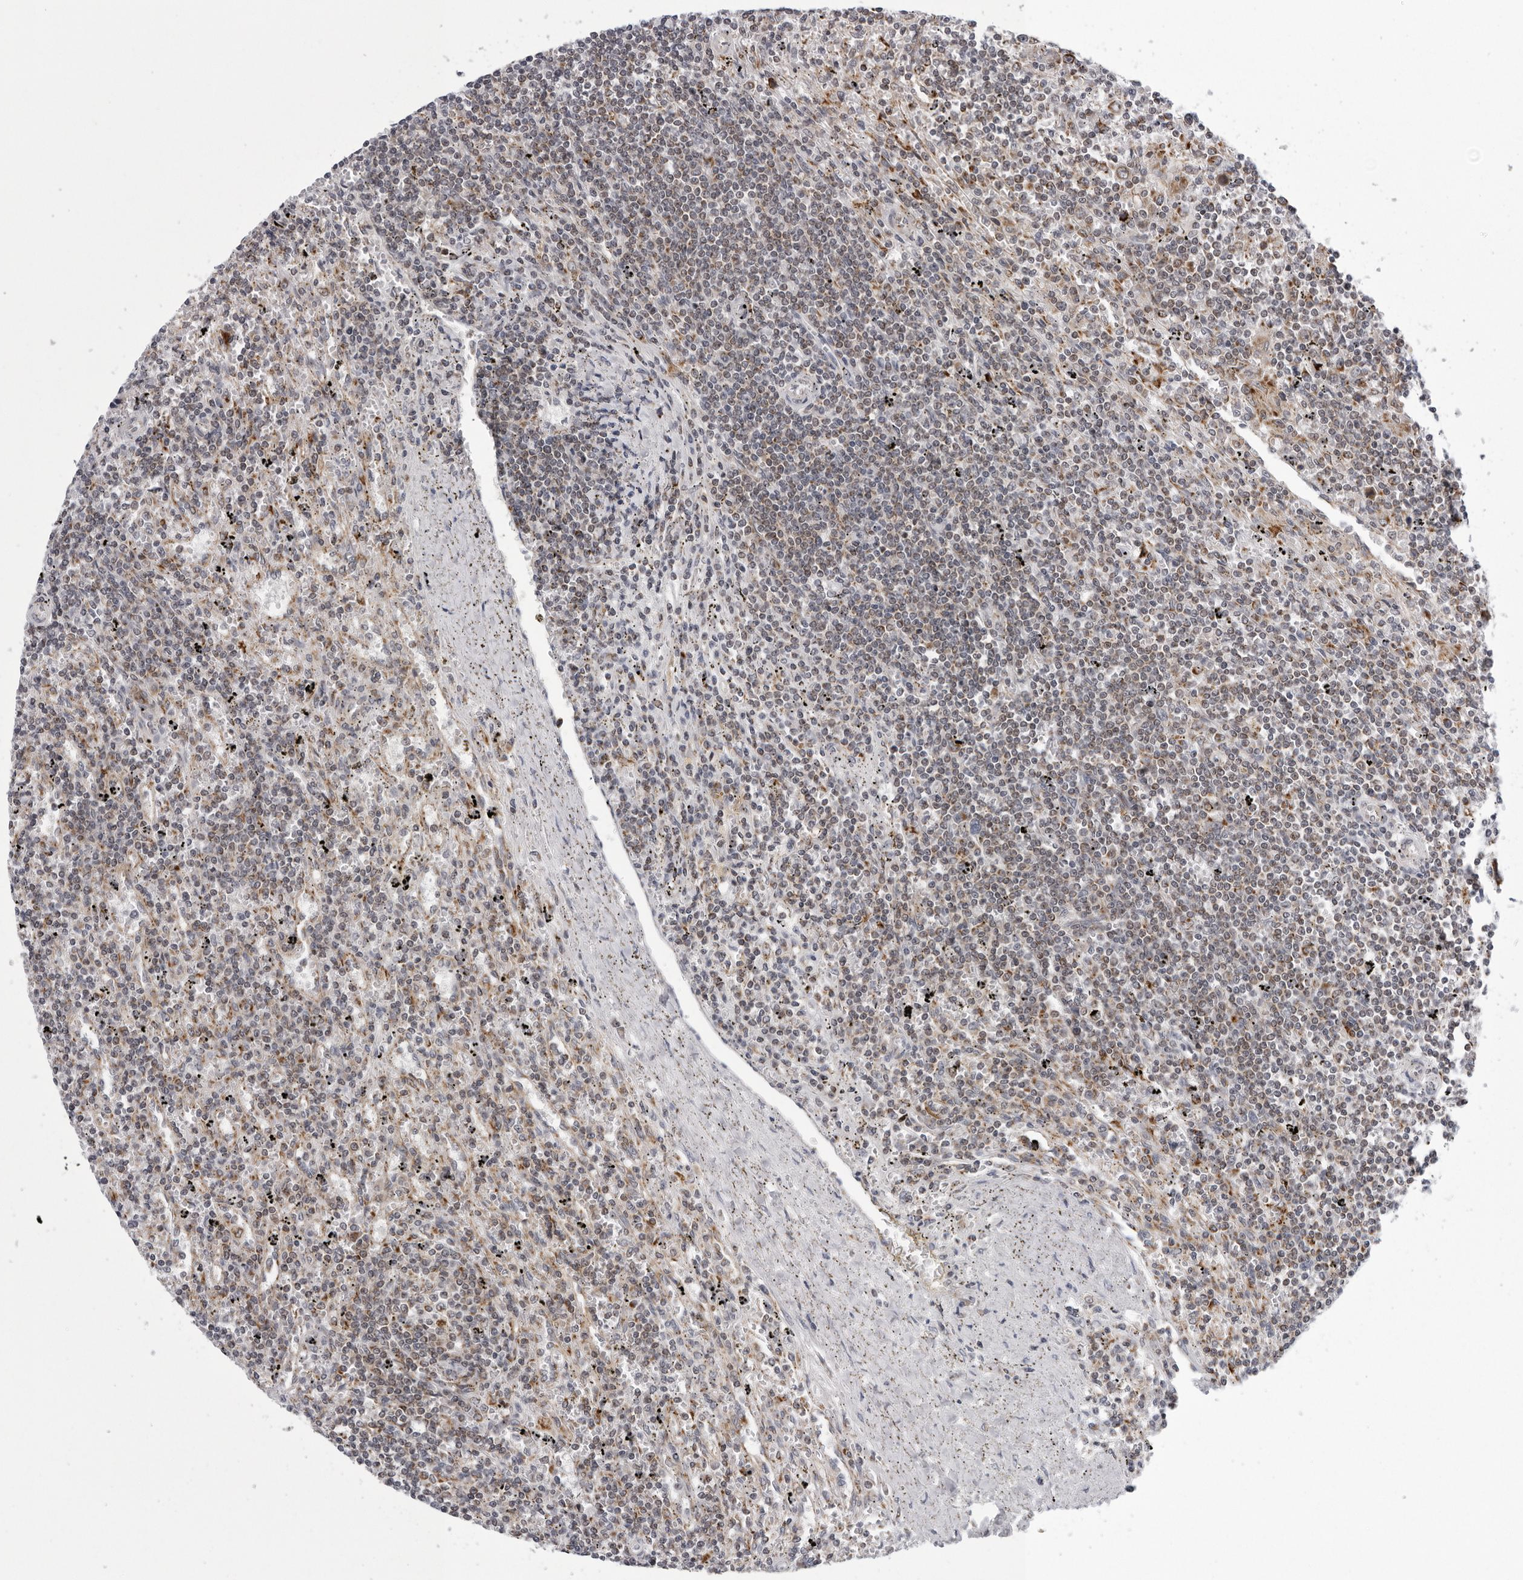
{"staining": {"intensity": "weak", "quantity": "25%-75%", "location": "cytoplasmic/membranous"}, "tissue": "lymphoma", "cell_type": "Tumor cells", "image_type": "cancer", "snomed": [{"axis": "morphology", "description": "Malignant lymphoma, non-Hodgkin's type, Low grade"}, {"axis": "topography", "description": "Spleen"}], "caption": "This micrograph exhibits lymphoma stained with immunohistochemistry (IHC) to label a protein in brown. The cytoplasmic/membranous of tumor cells show weak positivity for the protein. Nuclei are counter-stained blue.", "gene": "CPT2", "patient": {"sex": "male", "age": 76}}